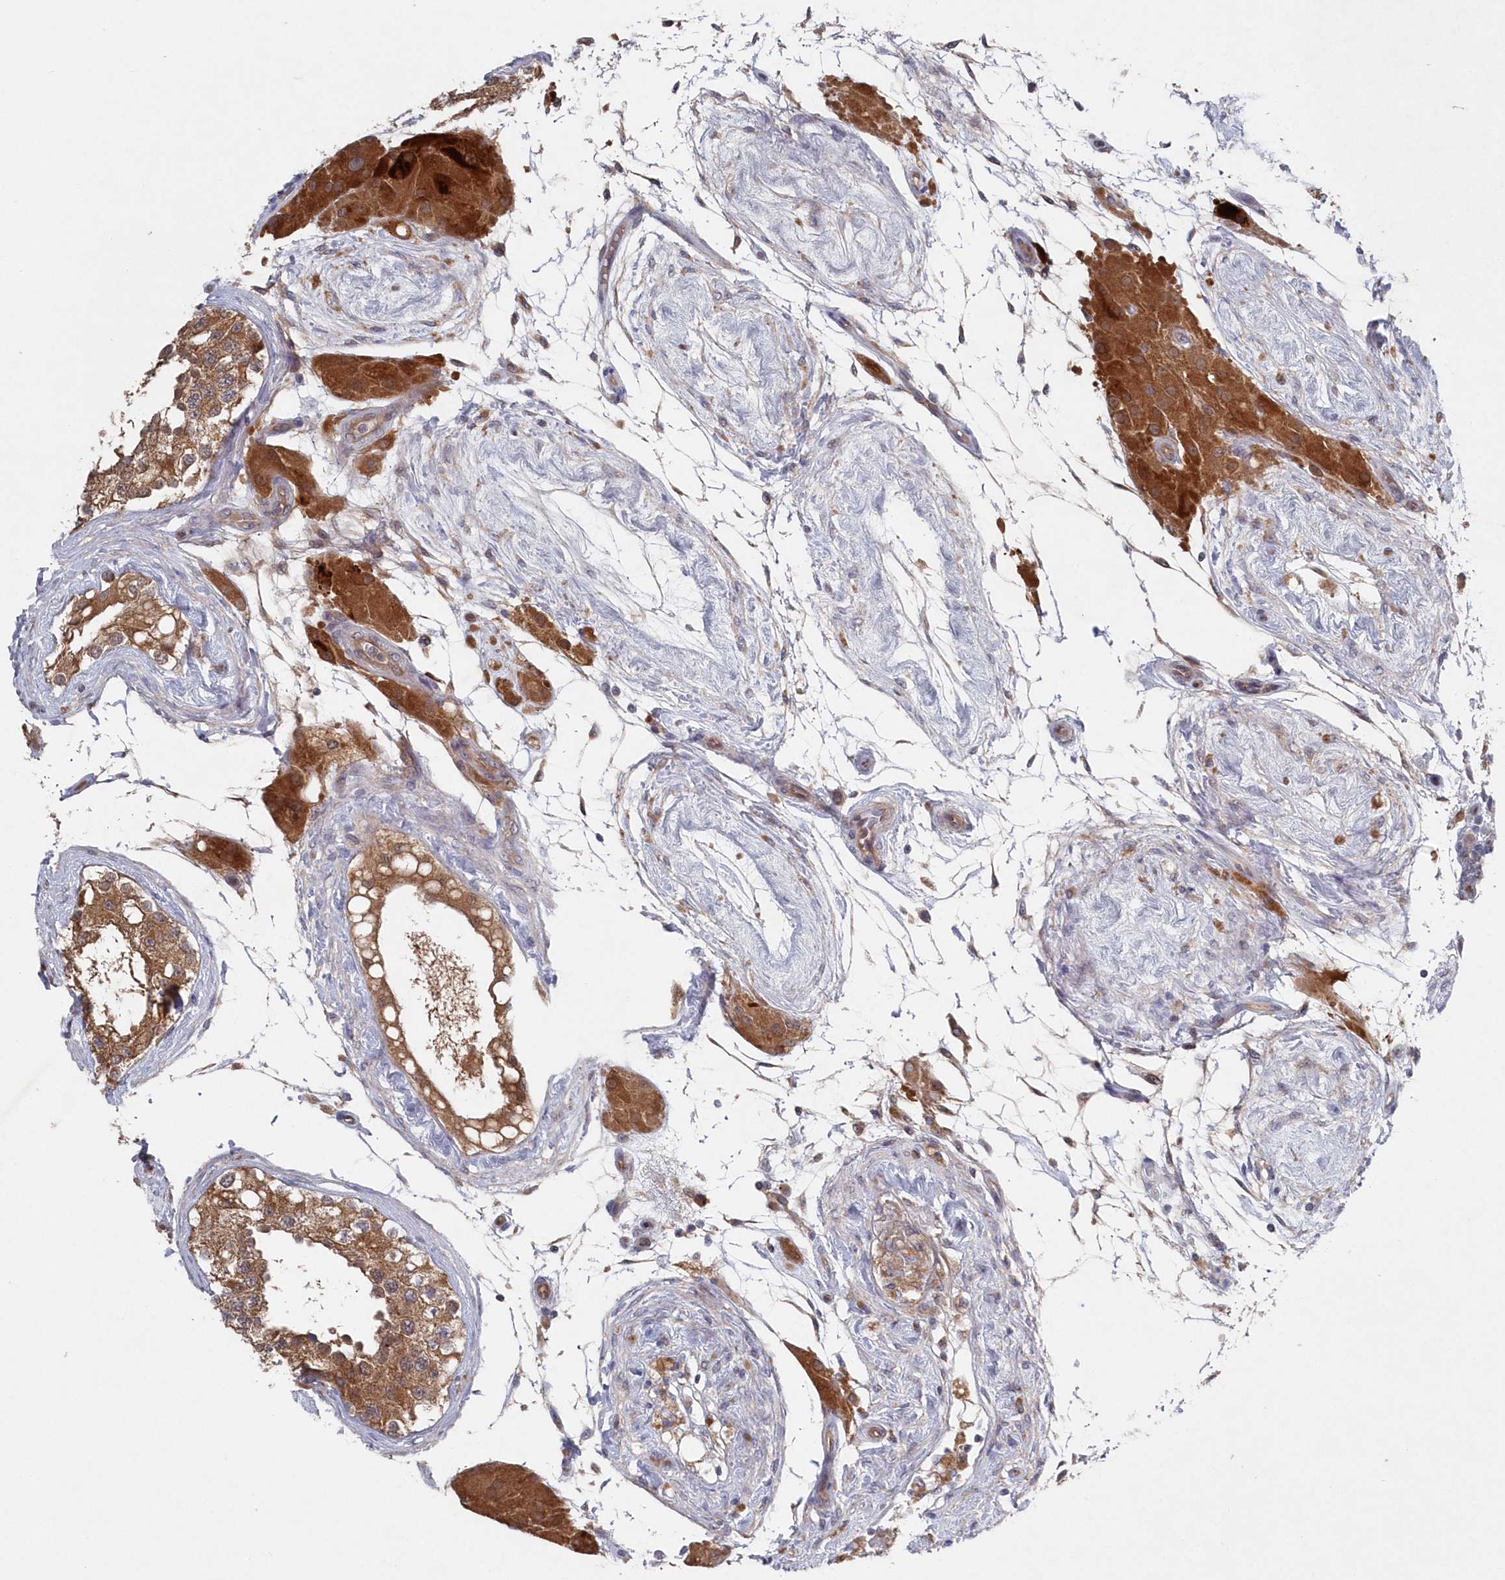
{"staining": {"intensity": "moderate", "quantity": ">75%", "location": "cytoplasmic/membranous,nuclear"}, "tissue": "testis", "cell_type": "Cells in seminiferous ducts", "image_type": "normal", "snomed": [{"axis": "morphology", "description": "Normal tissue, NOS"}, {"axis": "topography", "description": "Testis"}], "caption": "Protein staining demonstrates moderate cytoplasmic/membranous,nuclear expression in approximately >75% of cells in seminiferous ducts in unremarkable testis.", "gene": "ASNSD1", "patient": {"sex": "male", "age": 68}}